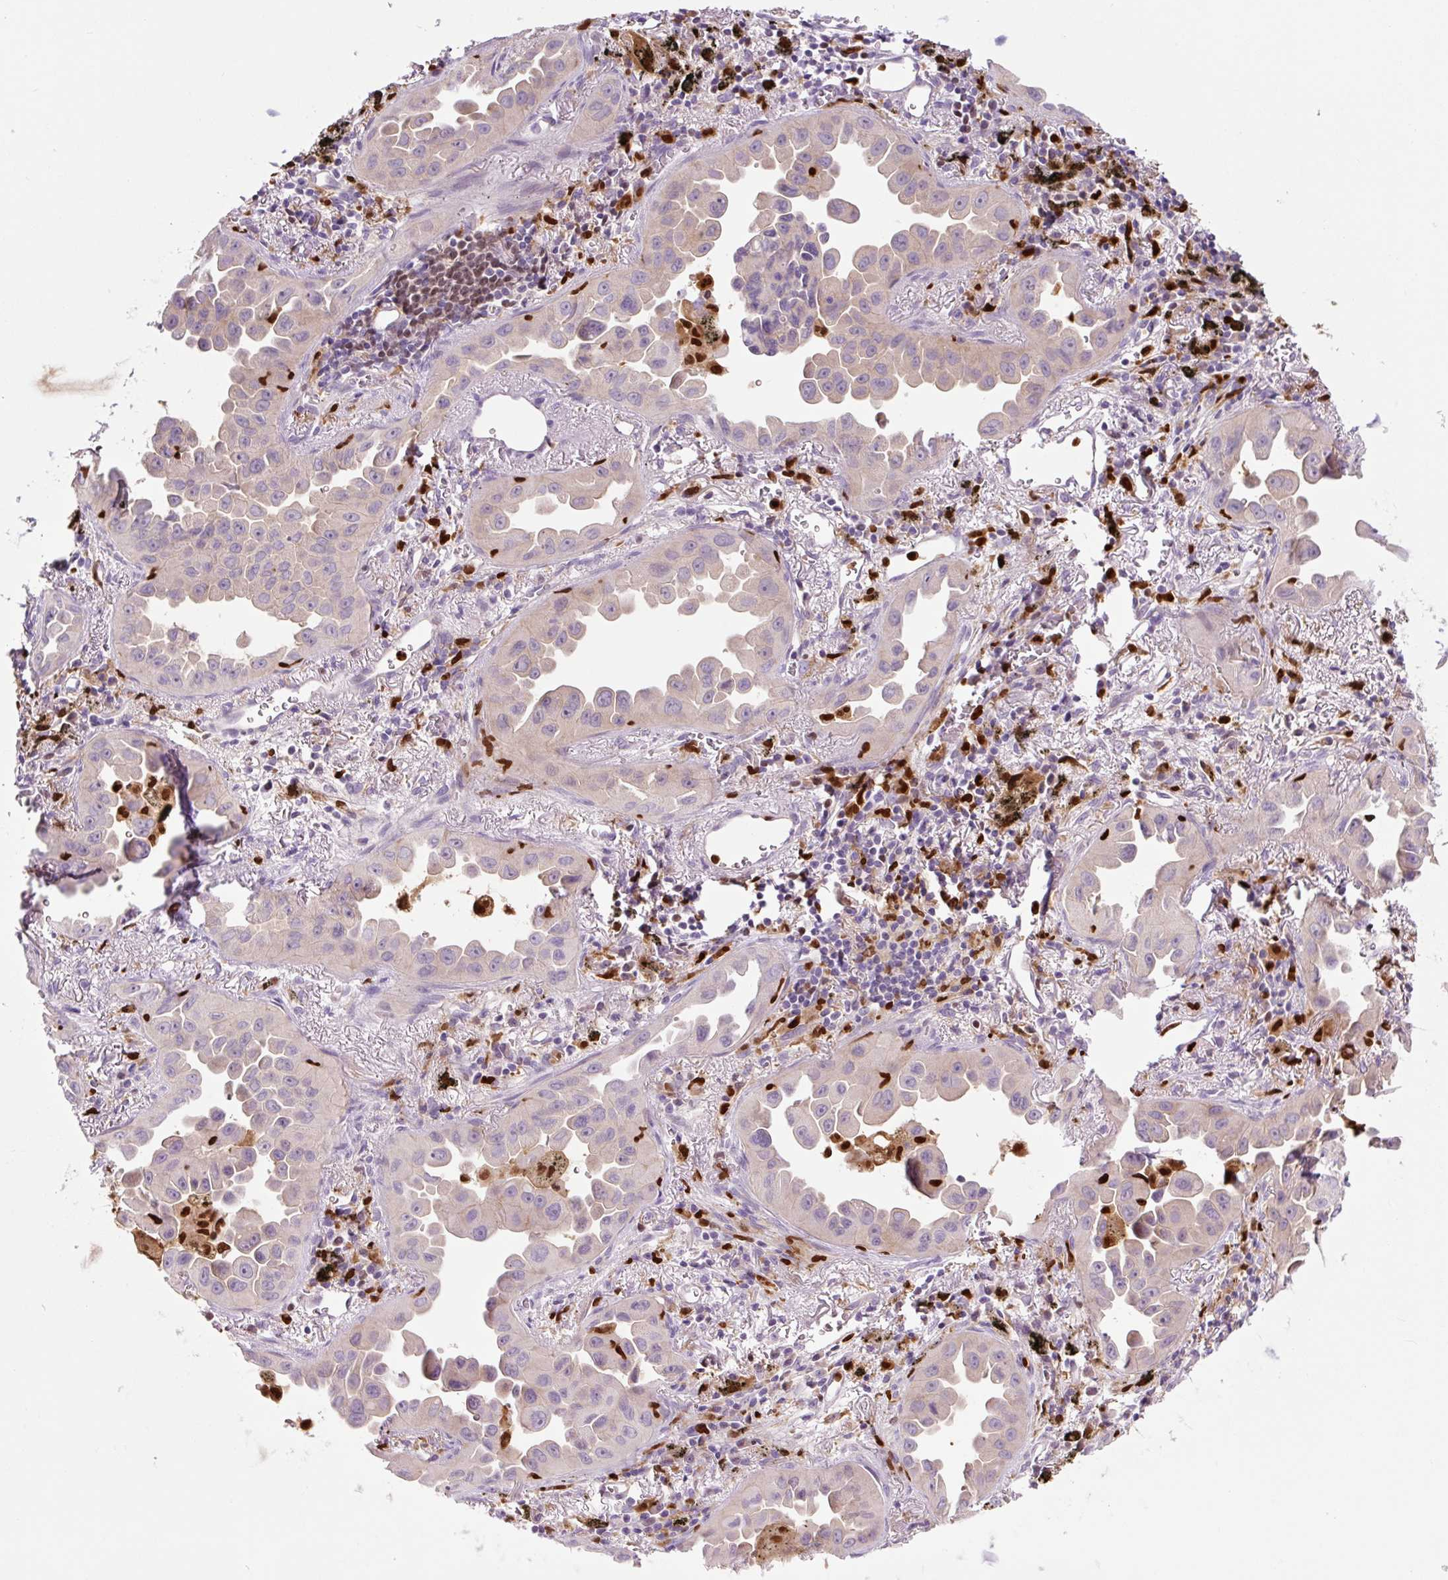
{"staining": {"intensity": "negative", "quantity": "none", "location": "none"}, "tissue": "lung cancer", "cell_type": "Tumor cells", "image_type": "cancer", "snomed": [{"axis": "morphology", "description": "Adenocarcinoma, NOS"}, {"axis": "topography", "description": "Lung"}], "caption": "Histopathology image shows no significant protein staining in tumor cells of lung cancer. Nuclei are stained in blue.", "gene": "SPI1", "patient": {"sex": "male", "age": 68}}